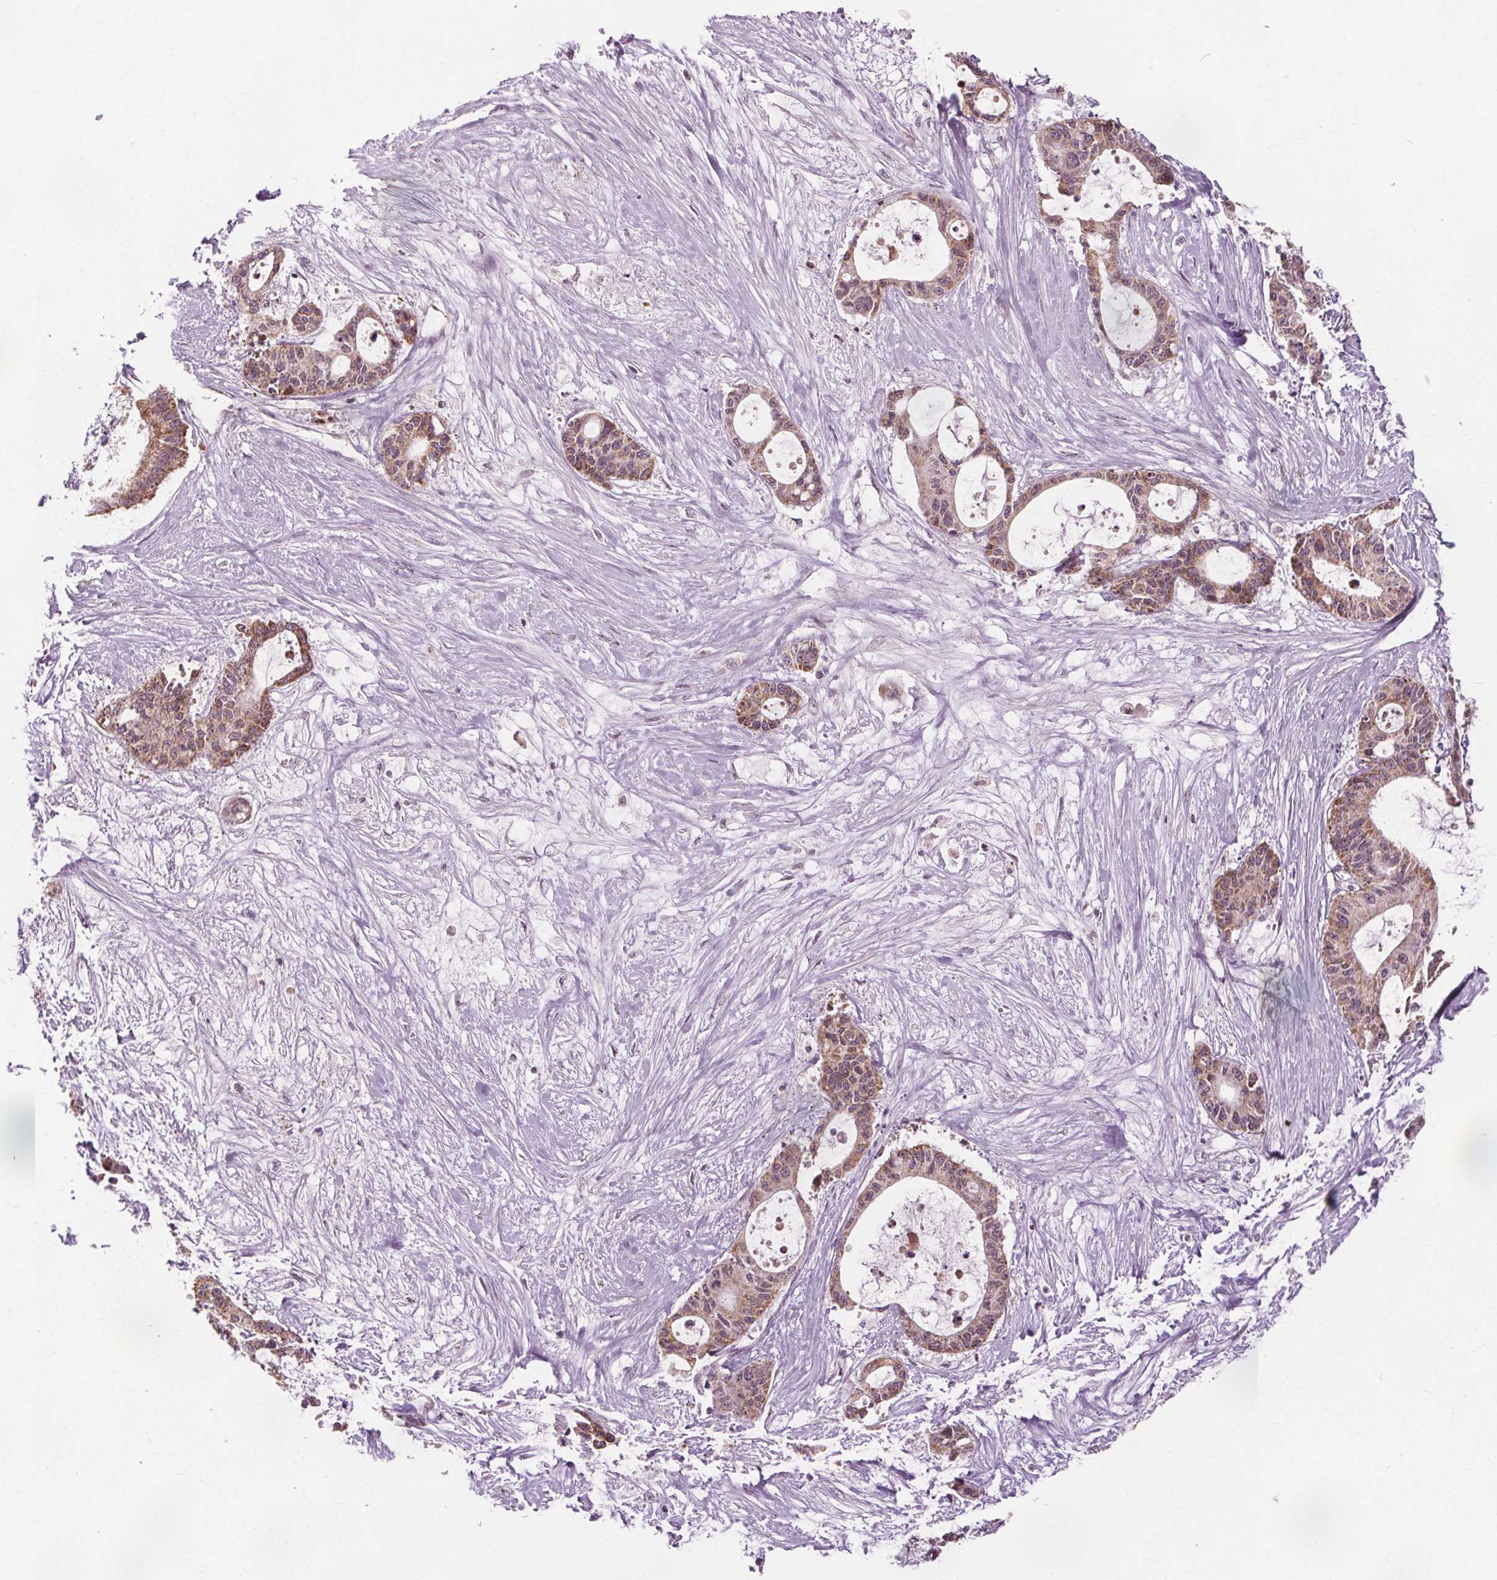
{"staining": {"intensity": "moderate", "quantity": ">75%", "location": "cytoplasmic/membranous"}, "tissue": "liver cancer", "cell_type": "Tumor cells", "image_type": "cancer", "snomed": [{"axis": "morphology", "description": "Normal tissue, NOS"}, {"axis": "morphology", "description": "Cholangiocarcinoma"}, {"axis": "topography", "description": "Liver"}, {"axis": "topography", "description": "Peripheral nerve tissue"}], "caption": "High-power microscopy captured an immunohistochemistry photomicrograph of liver cancer (cholangiocarcinoma), revealing moderate cytoplasmic/membranous staining in approximately >75% of tumor cells.", "gene": "LFNG", "patient": {"sex": "female", "age": 73}}